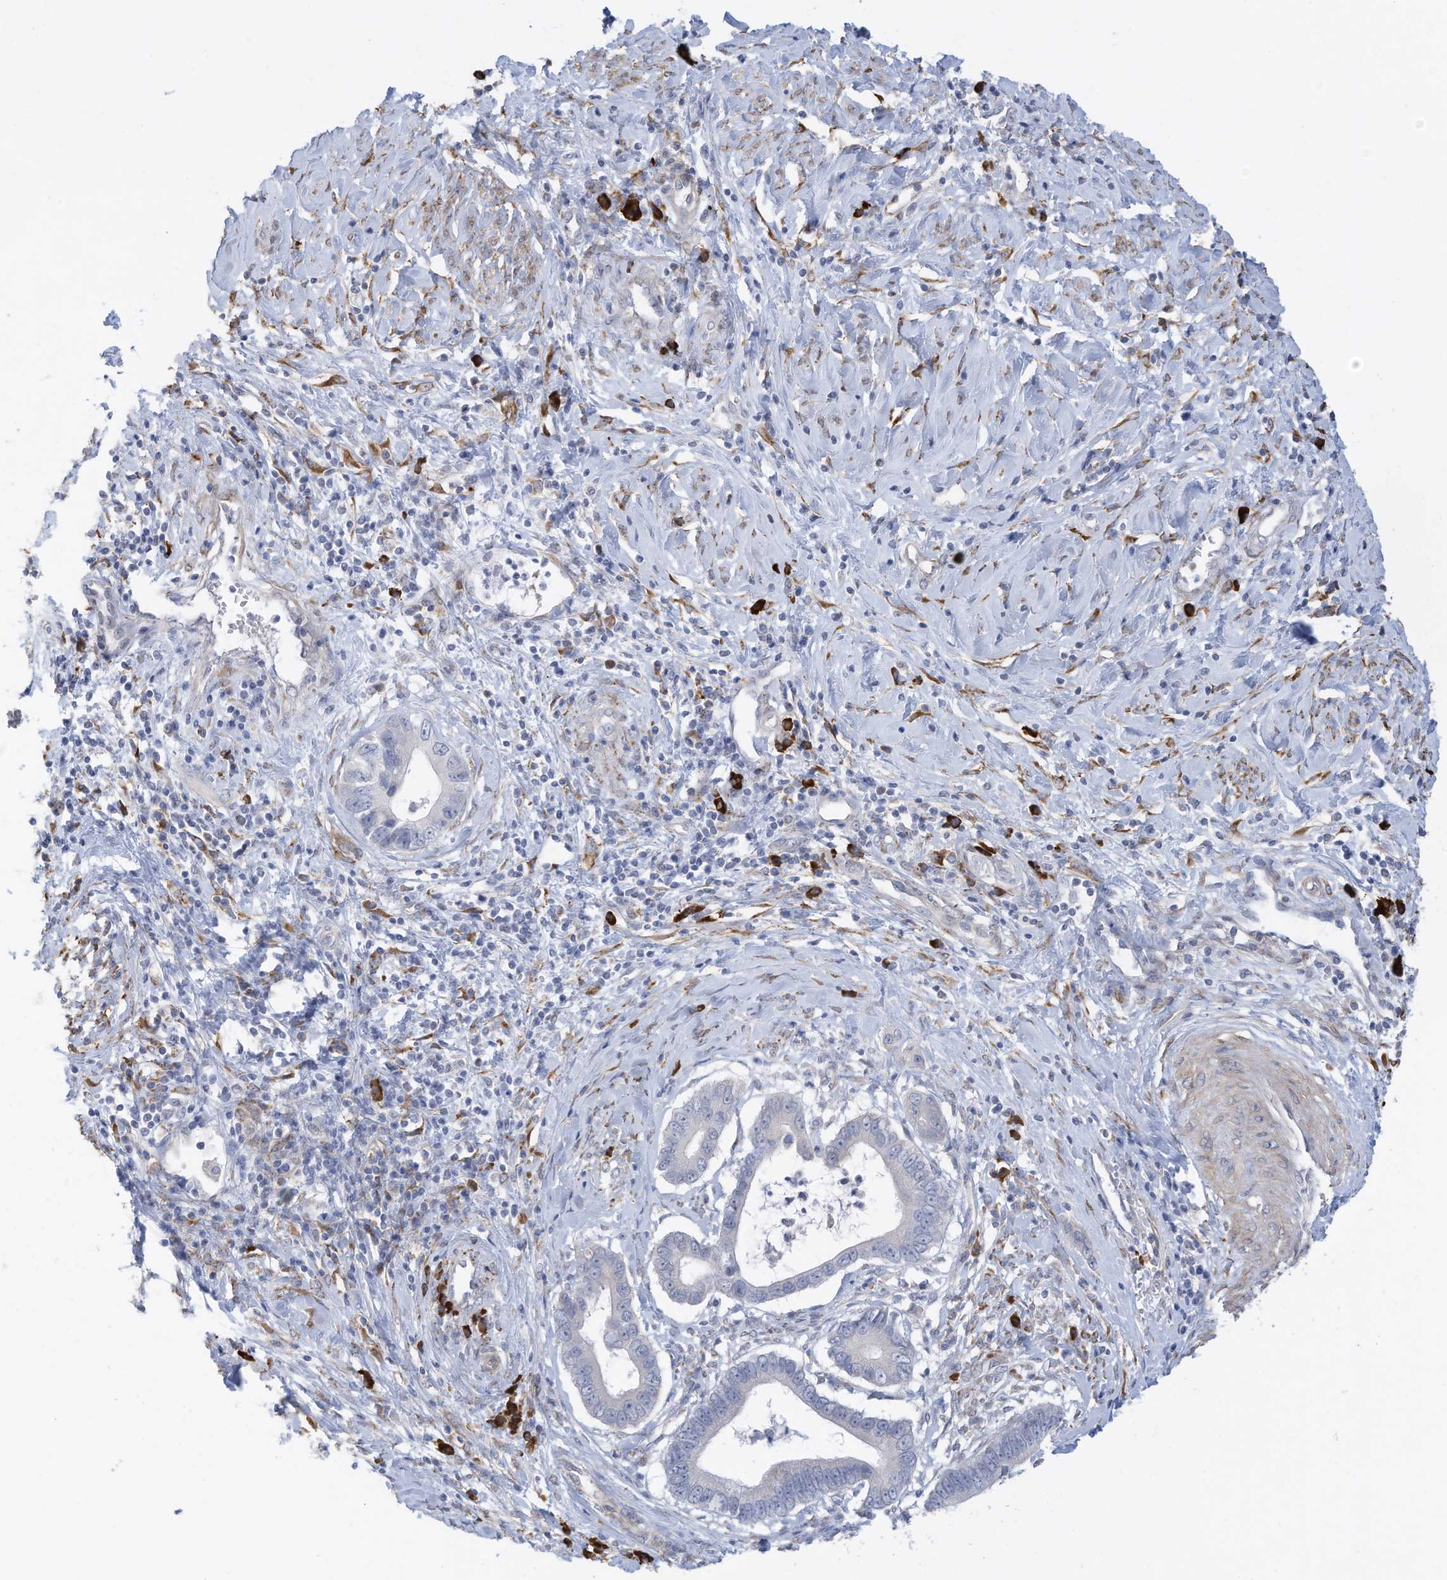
{"staining": {"intensity": "negative", "quantity": "none", "location": "none"}, "tissue": "cervical cancer", "cell_type": "Tumor cells", "image_type": "cancer", "snomed": [{"axis": "morphology", "description": "Adenocarcinoma, NOS"}, {"axis": "topography", "description": "Cervix"}], "caption": "Immunohistochemical staining of cervical cancer reveals no significant expression in tumor cells. (DAB (3,3'-diaminobenzidine) immunohistochemistry (IHC), high magnification).", "gene": "ZNF292", "patient": {"sex": "female", "age": 44}}